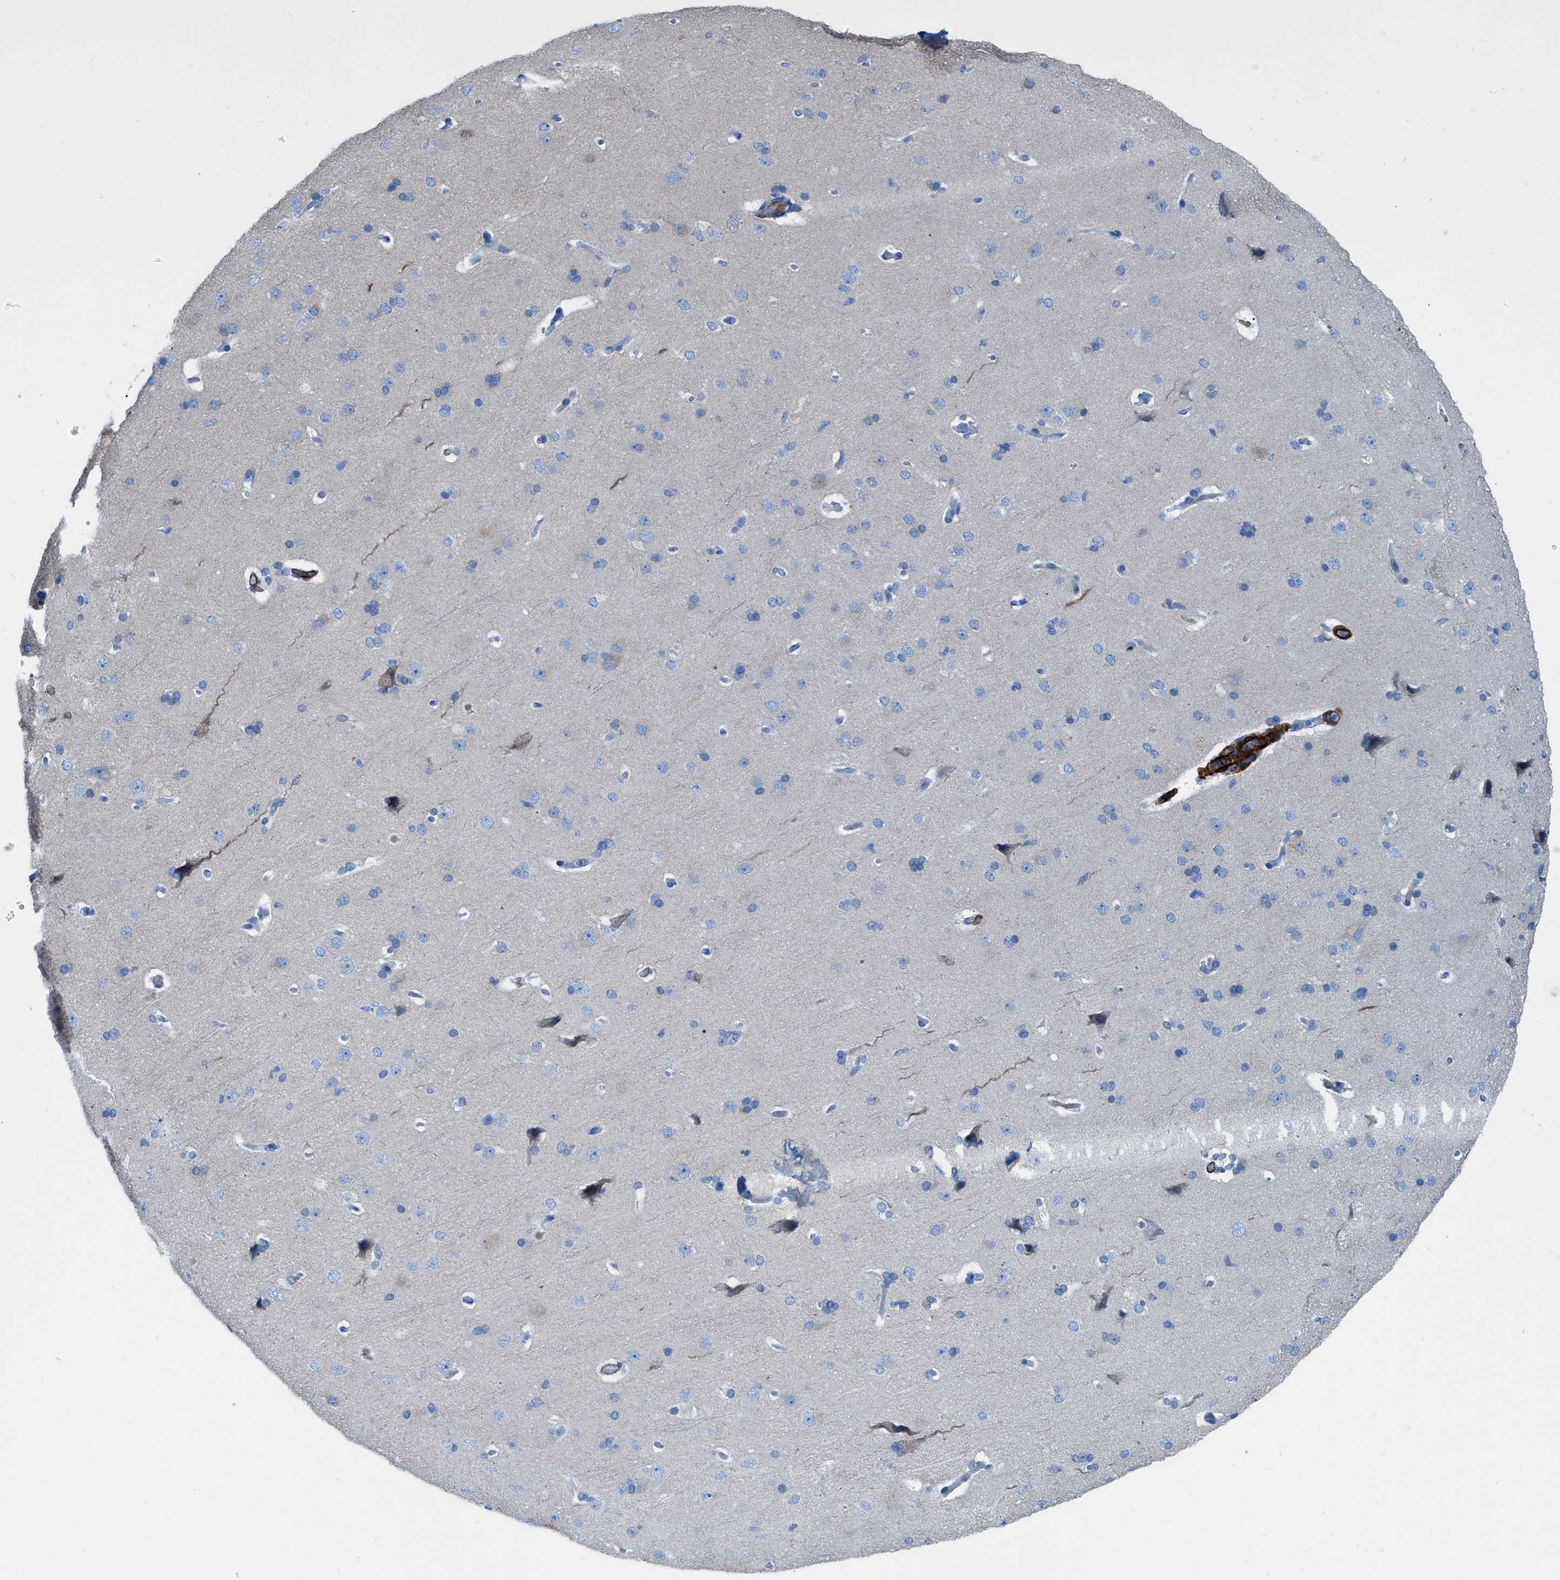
{"staining": {"intensity": "negative", "quantity": "none", "location": "none"}, "tissue": "cerebral cortex", "cell_type": "Endothelial cells", "image_type": "normal", "snomed": [{"axis": "morphology", "description": "Normal tissue, NOS"}, {"axis": "topography", "description": "Cerebral cortex"}], "caption": "Immunohistochemistry (IHC) histopathology image of unremarkable cerebral cortex stained for a protein (brown), which shows no positivity in endothelial cells.", "gene": "TAGLN", "patient": {"sex": "male", "age": 62}}